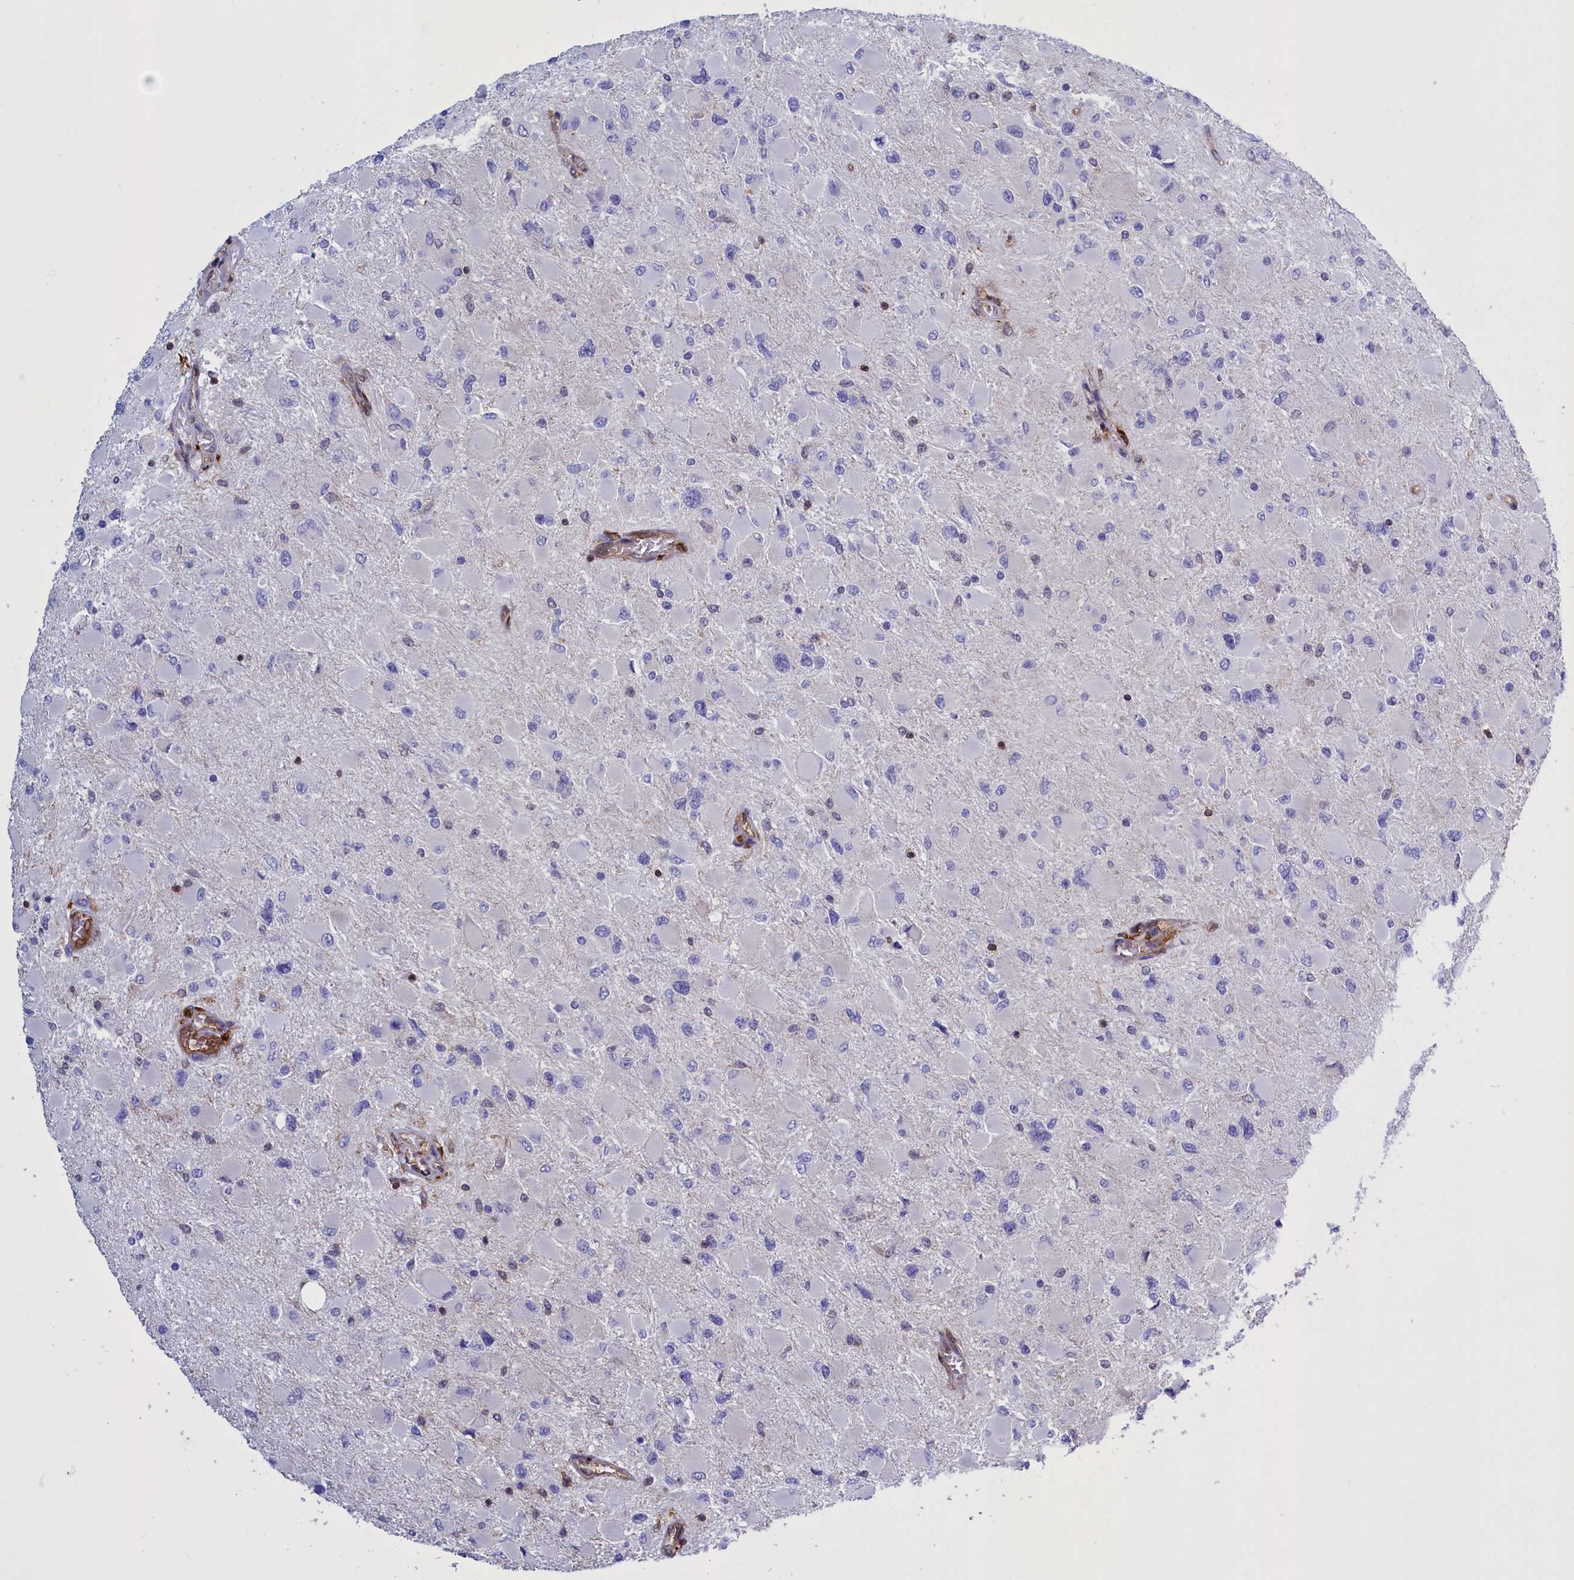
{"staining": {"intensity": "negative", "quantity": "none", "location": "none"}, "tissue": "glioma", "cell_type": "Tumor cells", "image_type": "cancer", "snomed": [{"axis": "morphology", "description": "Glioma, malignant, High grade"}, {"axis": "topography", "description": "Cerebral cortex"}], "caption": "Immunohistochemistry (IHC) micrograph of neoplastic tissue: glioma stained with DAB exhibits no significant protein expression in tumor cells. (DAB (3,3'-diaminobenzidine) IHC, high magnification).", "gene": "ARHGAP18", "patient": {"sex": "female", "age": 36}}